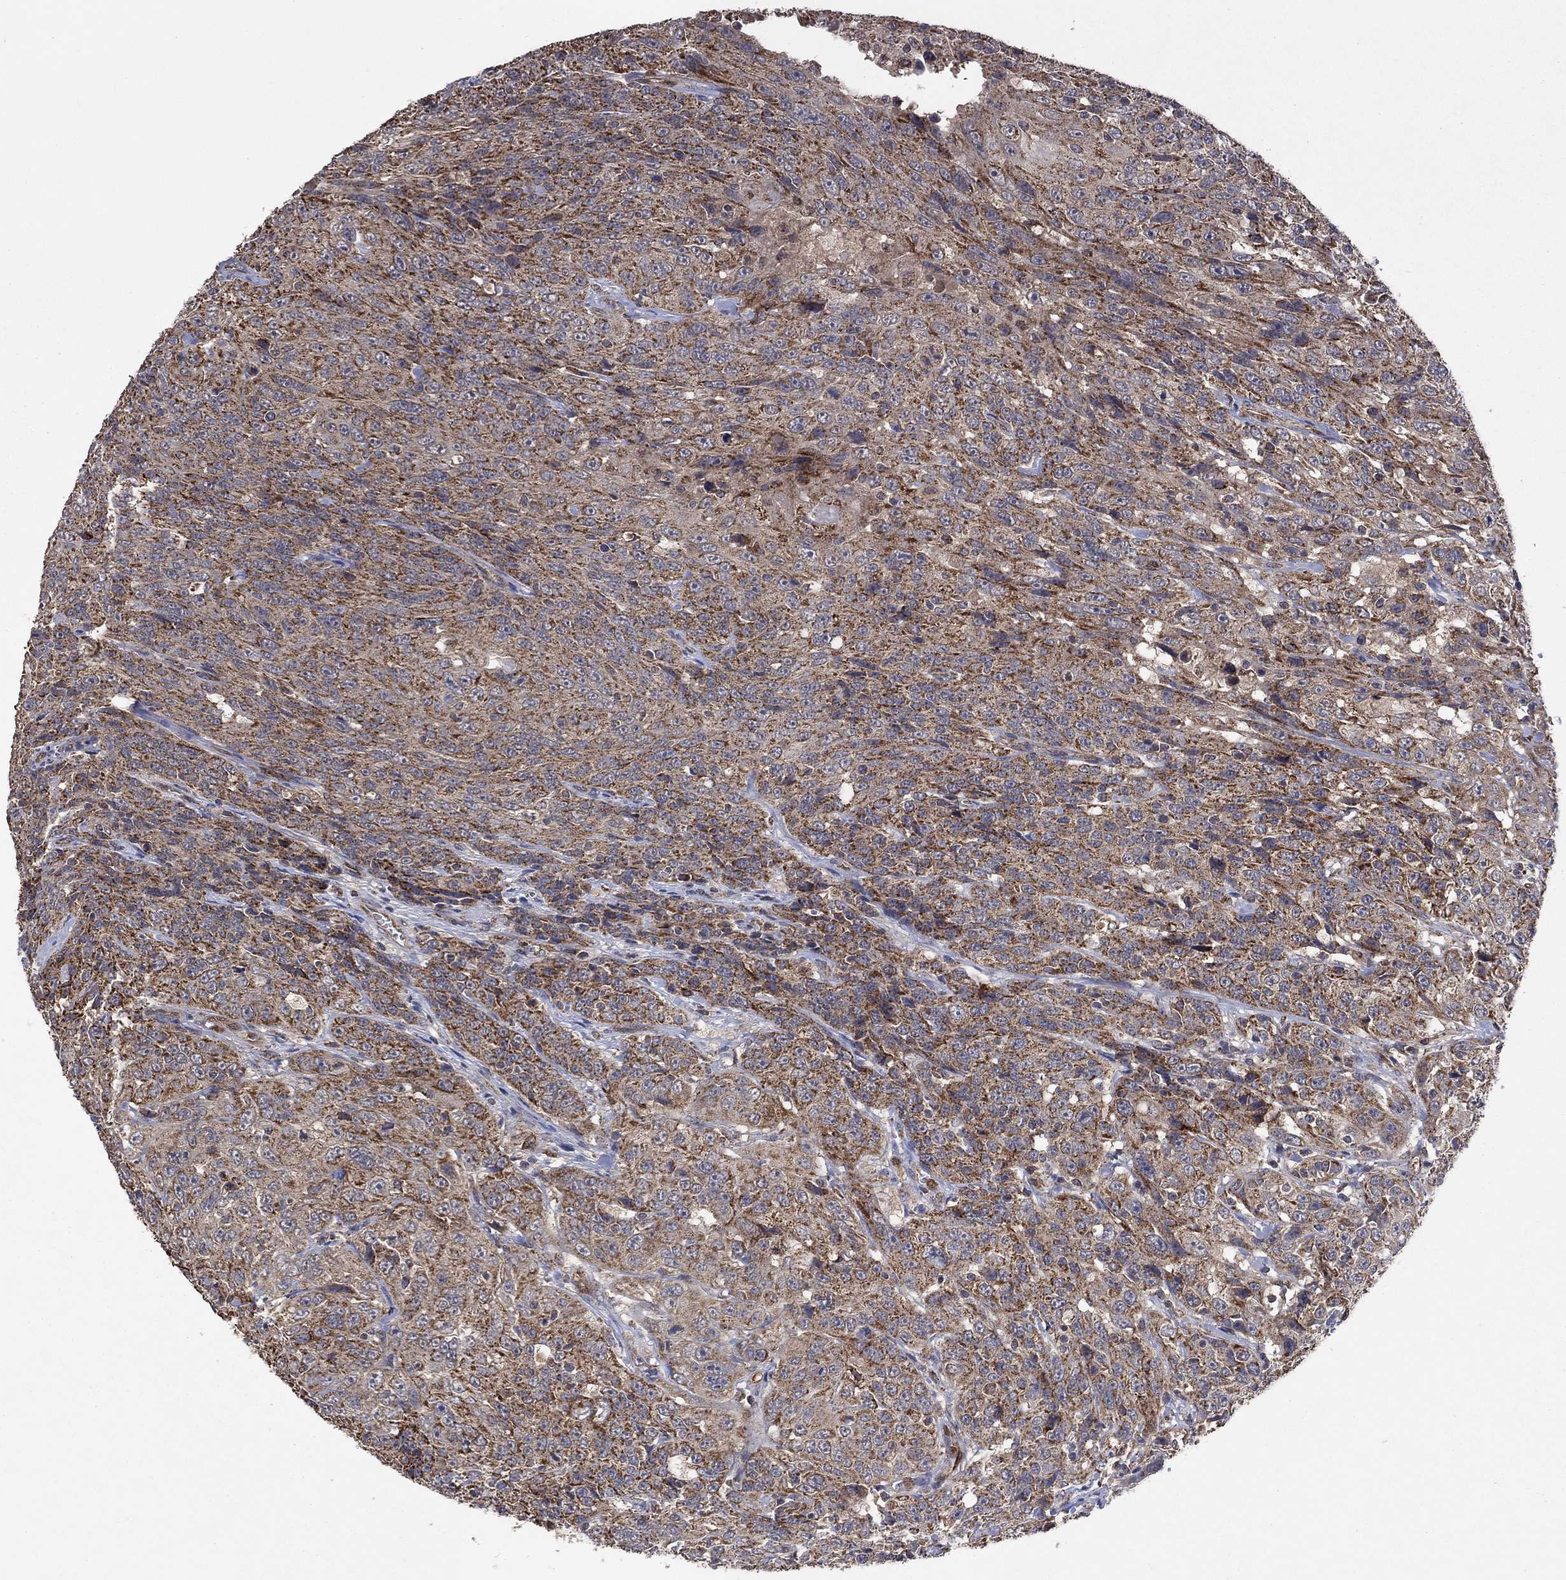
{"staining": {"intensity": "strong", "quantity": "25%-75%", "location": "cytoplasmic/membranous"}, "tissue": "urothelial cancer", "cell_type": "Tumor cells", "image_type": "cancer", "snomed": [{"axis": "morphology", "description": "Urothelial carcinoma, NOS"}, {"axis": "morphology", "description": "Urothelial carcinoma, High grade"}, {"axis": "topography", "description": "Urinary bladder"}], "caption": "Immunohistochemistry (IHC) histopathology image of neoplastic tissue: human transitional cell carcinoma stained using immunohistochemistry (IHC) displays high levels of strong protein expression localized specifically in the cytoplasmic/membranous of tumor cells, appearing as a cytoplasmic/membranous brown color.", "gene": "DPH1", "patient": {"sex": "female", "age": 73}}